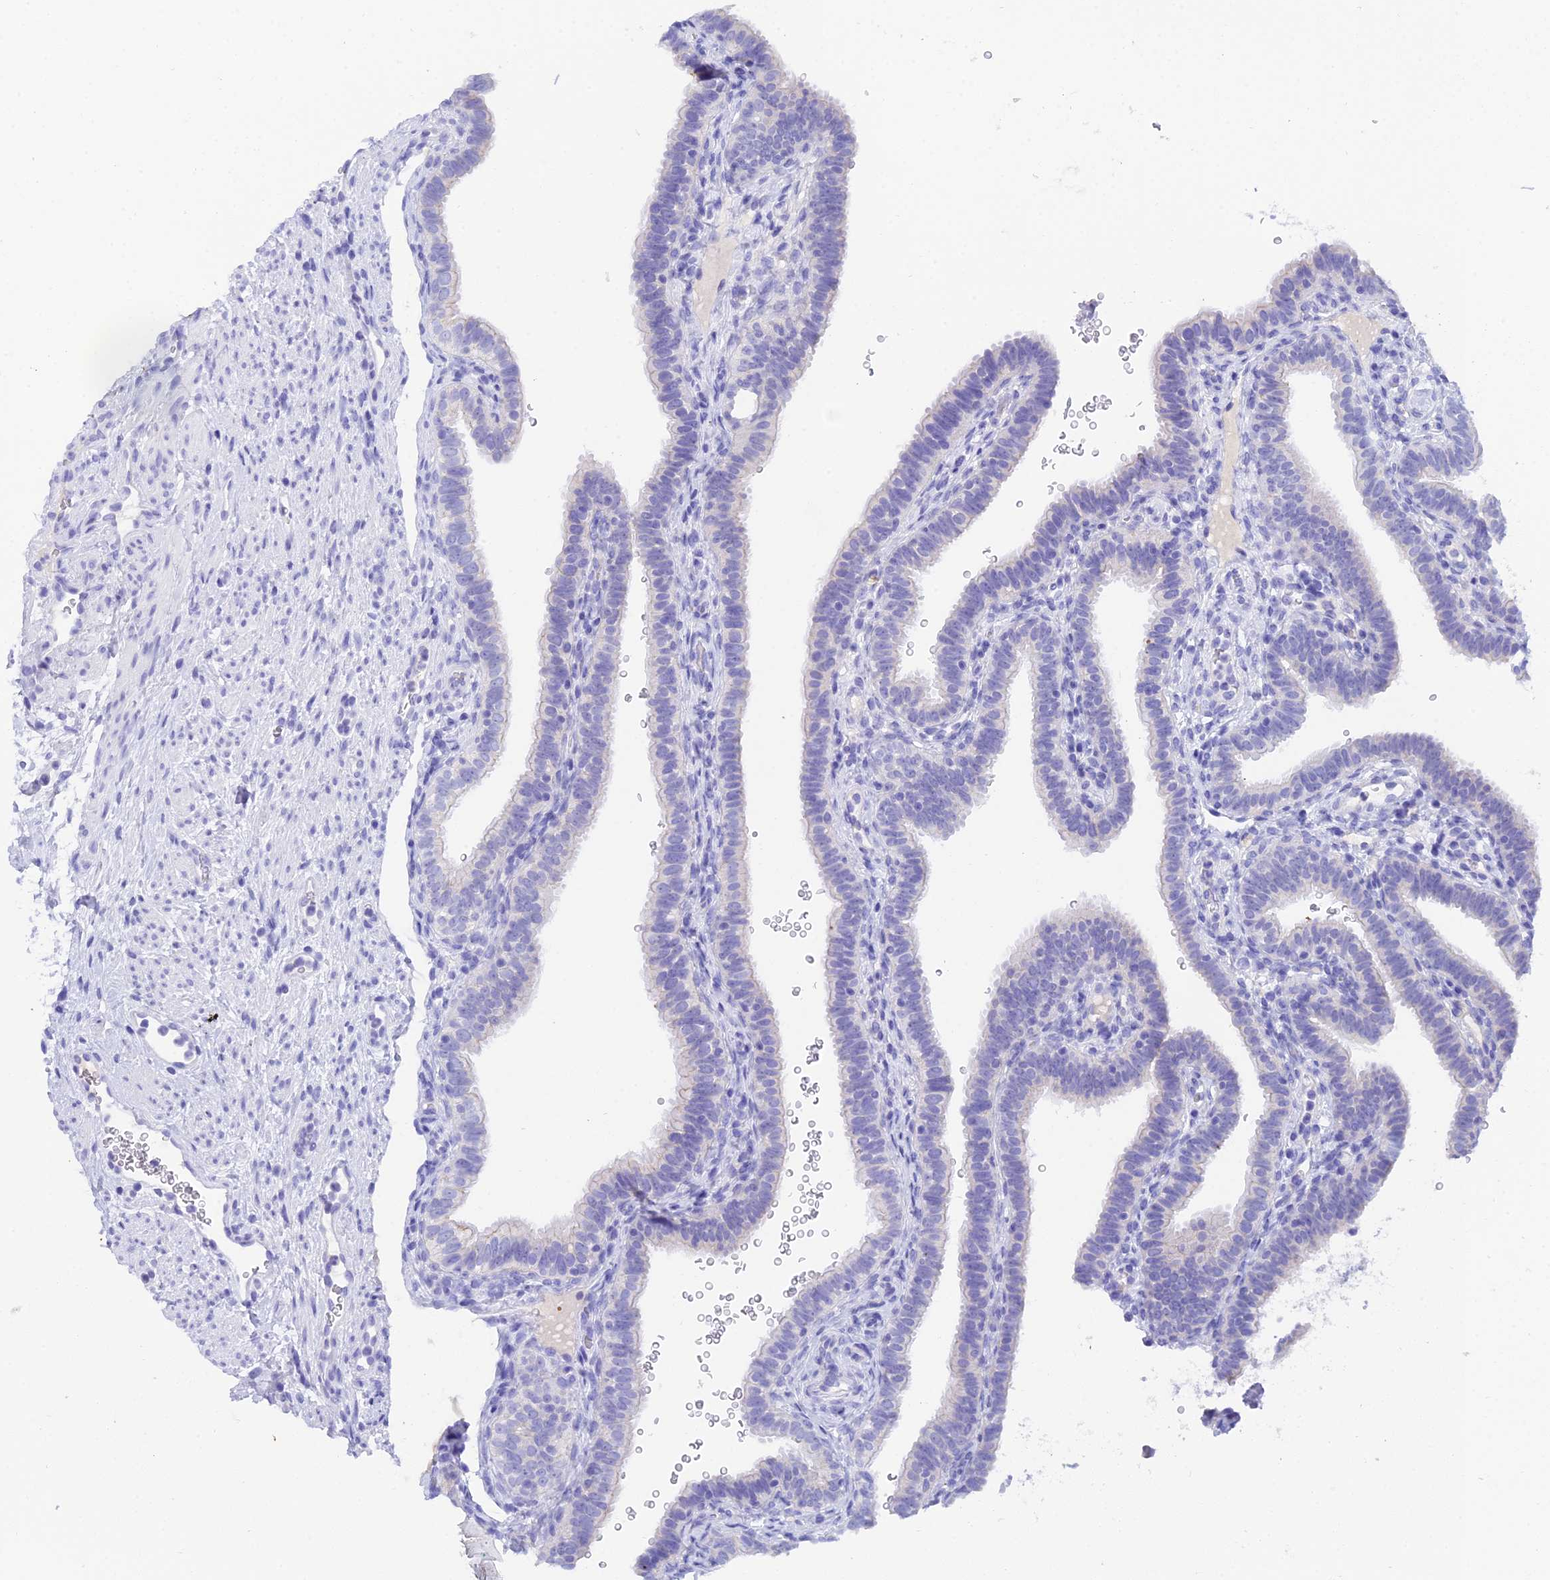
{"staining": {"intensity": "negative", "quantity": "none", "location": "none"}, "tissue": "fallopian tube", "cell_type": "Glandular cells", "image_type": "normal", "snomed": [{"axis": "morphology", "description": "Normal tissue, NOS"}, {"axis": "topography", "description": "Fallopian tube"}], "caption": "This is an immunohistochemistry (IHC) image of normal human fallopian tube. There is no positivity in glandular cells.", "gene": "REG1A", "patient": {"sex": "female", "age": 41}}